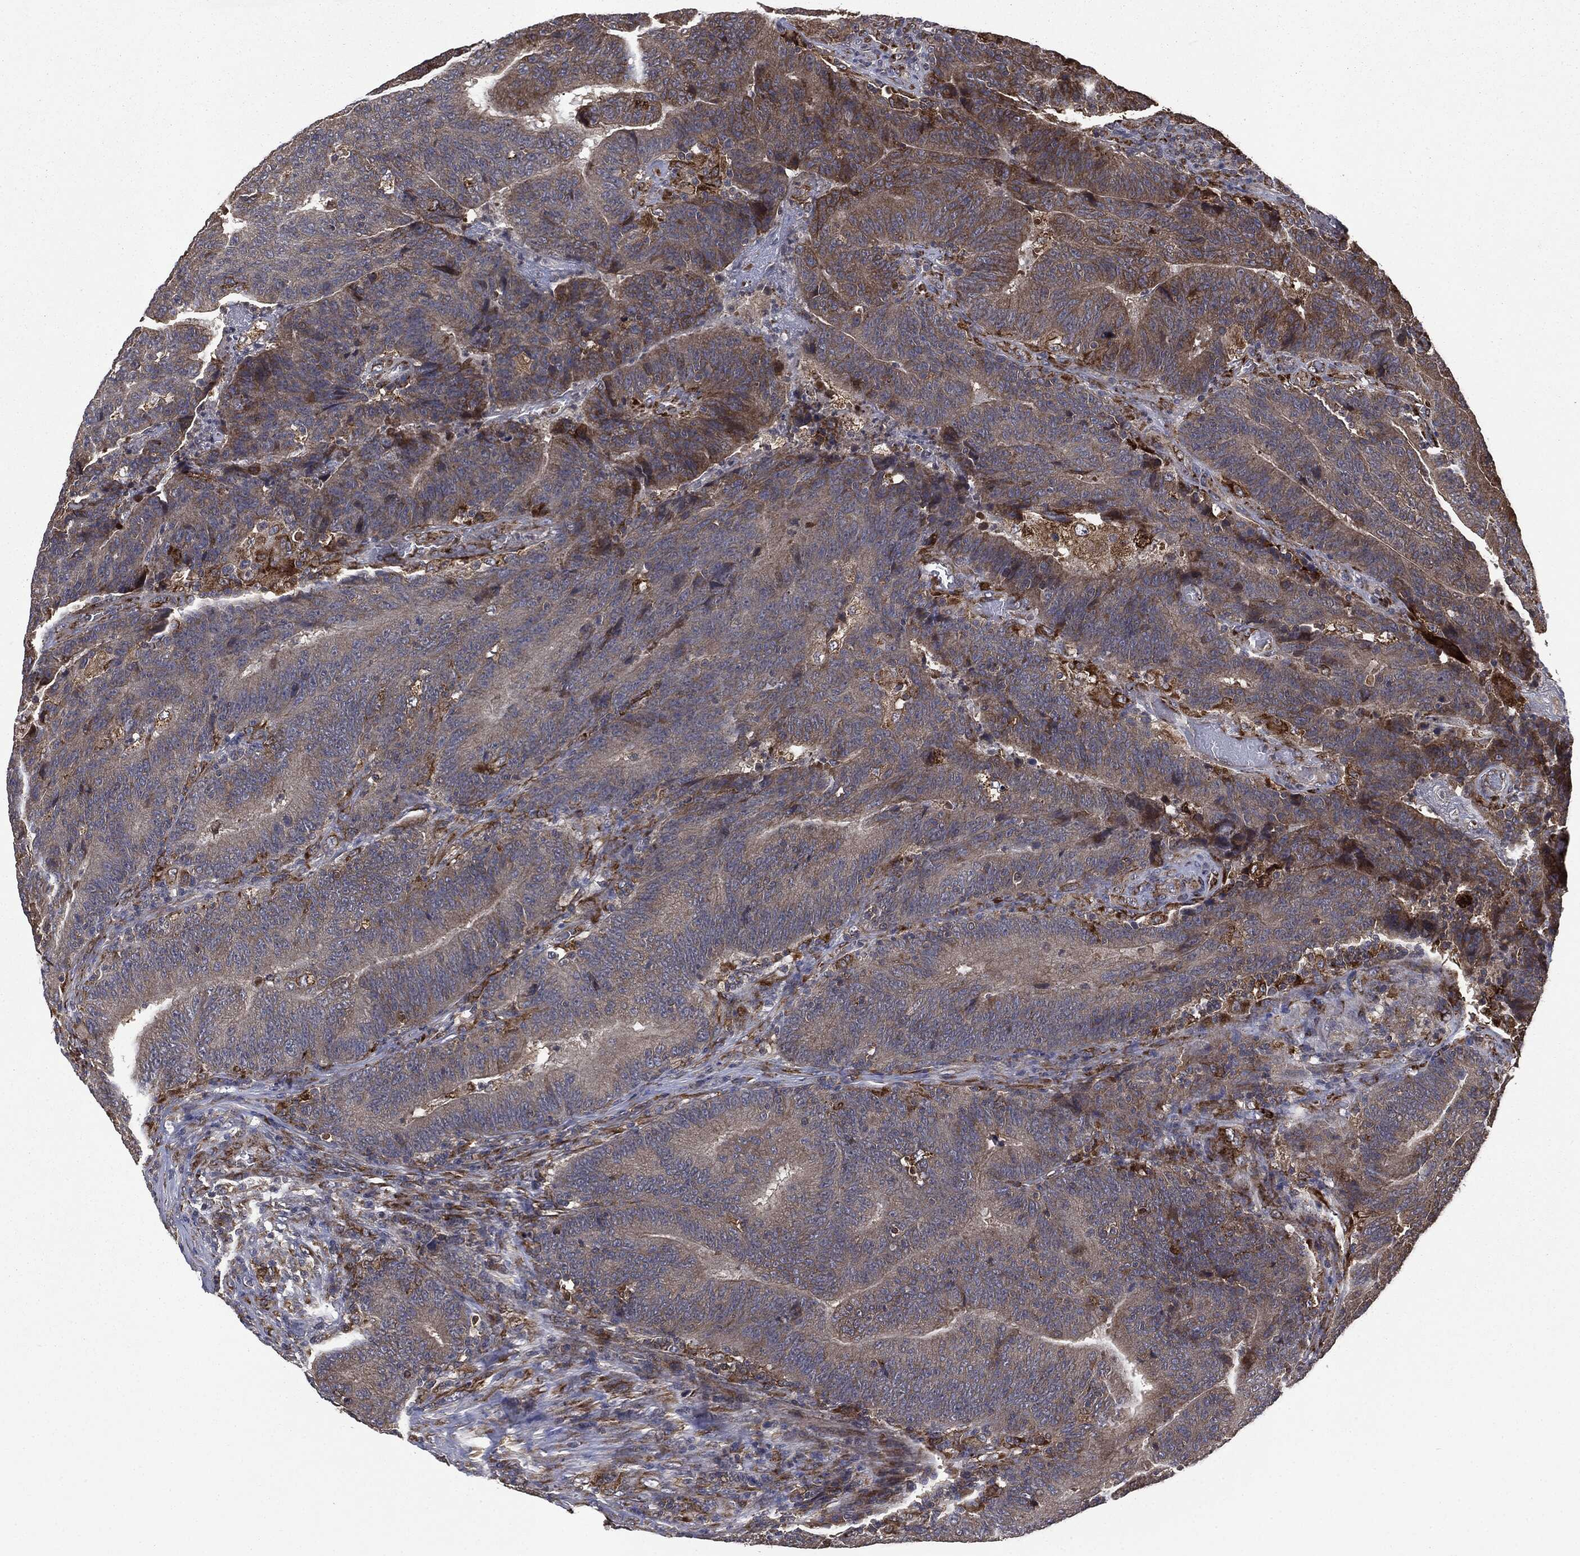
{"staining": {"intensity": "moderate", "quantity": "25%-75%", "location": "cytoplasmic/membranous"}, "tissue": "colorectal cancer", "cell_type": "Tumor cells", "image_type": "cancer", "snomed": [{"axis": "morphology", "description": "Adenocarcinoma, NOS"}, {"axis": "topography", "description": "Colon"}], "caption": "A micrograph showing moderate cytoplasmic/membranous staining in about 25%-75% of tumor cells in colorectal cancer, as visualized by brown immunohistochemical staining.", "gene": "PLOD3", "patient": {"sex": "female", "age": 75}}